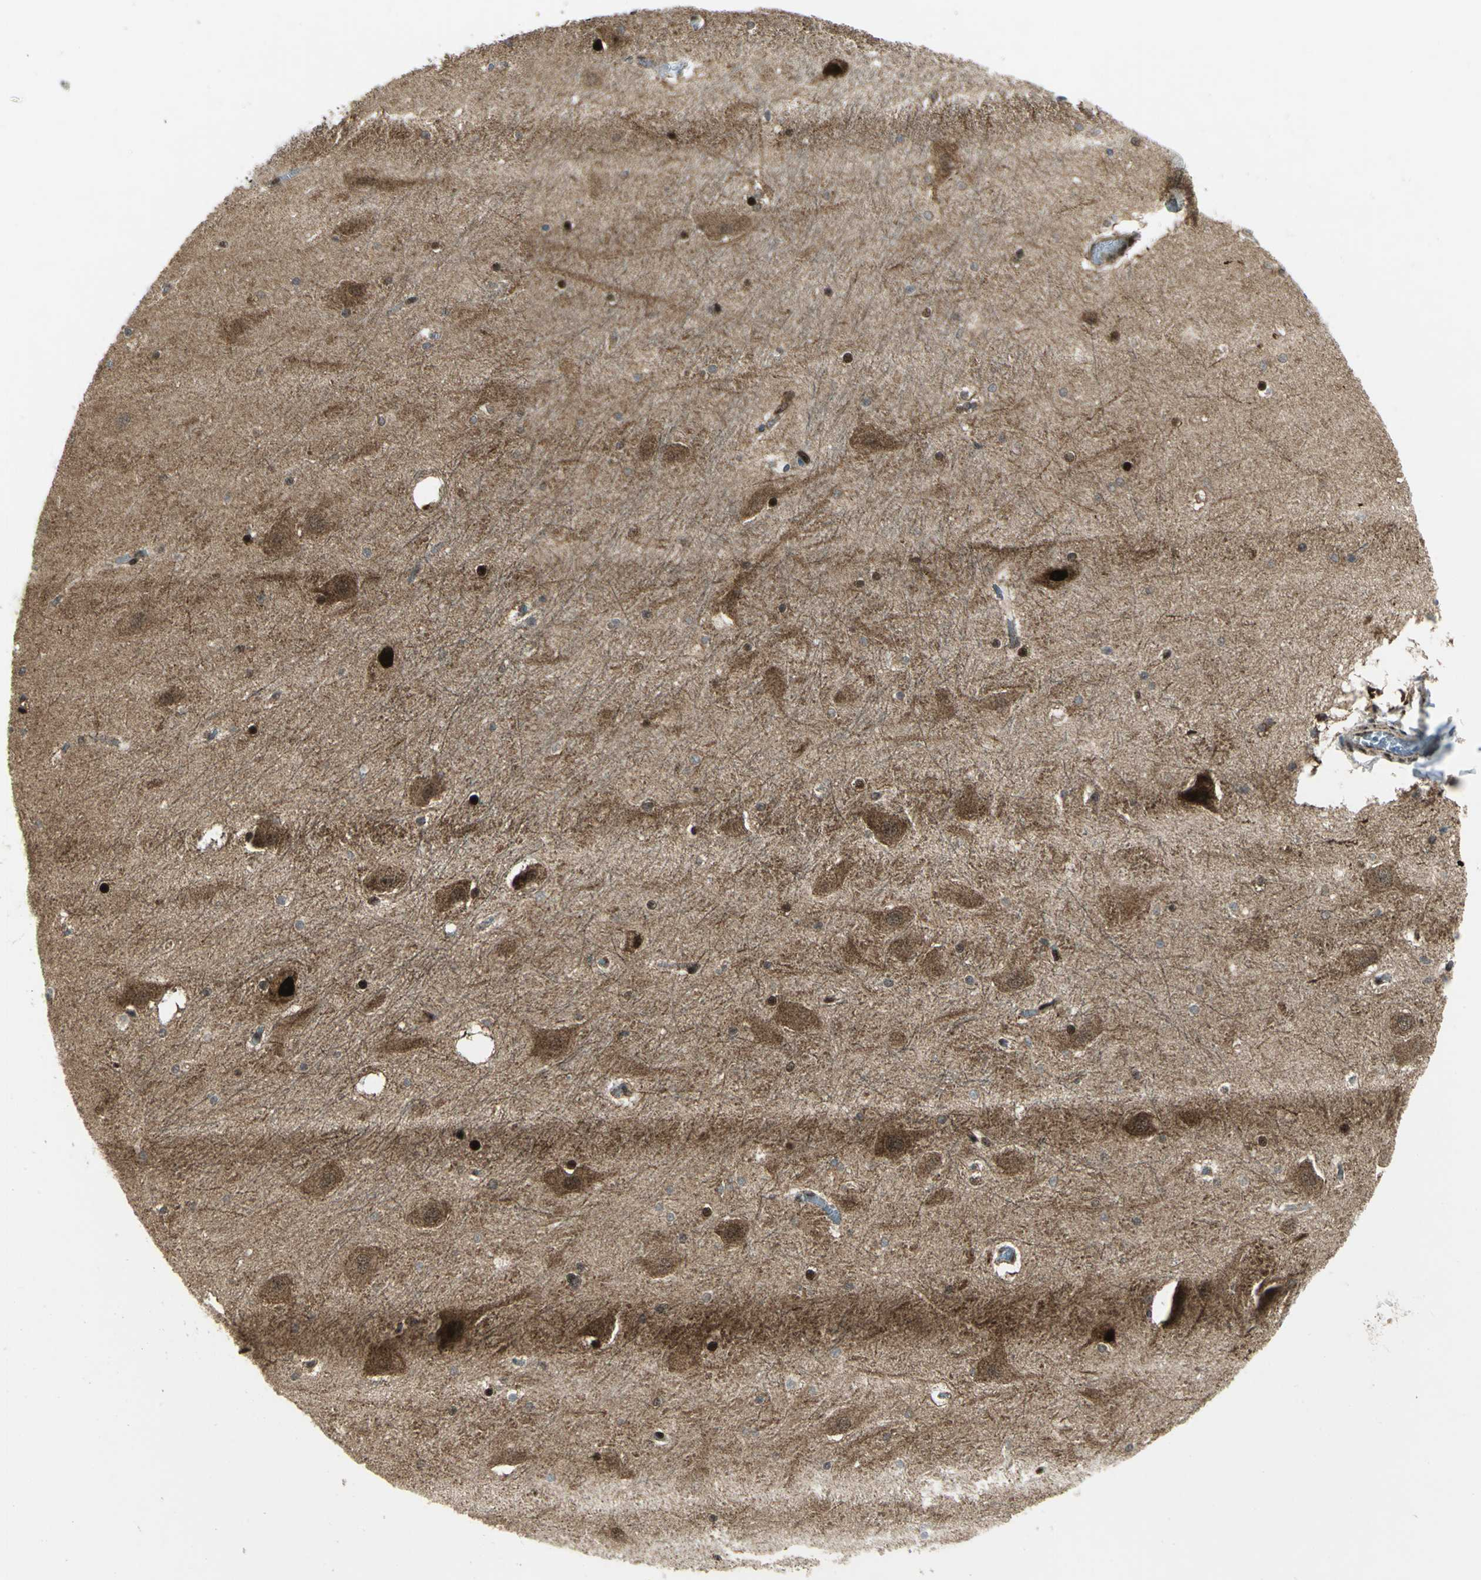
{"staining": {"intensity": "strong", "quantity": ">75%", "location": "cytoplasmic/membranous,nuclear"}, "tissue": "hippocampus", "cell_type": "Glial cells", "image_type": "normal", "snomed": [{"axis": "morphology", "description": "Normal tissue, NOS"}, {"axis": "topography", "description": "Hippocampus"}], "caption": "The photomicrograph shows immunohistochemical staining of normal hippocampus. There is strong cytoplasmic/membranous,nuclear positivity is appreciated in about >75% of glial cells.", "gene": "COPS5", "patient": {"sex": "male", "age": 45}}